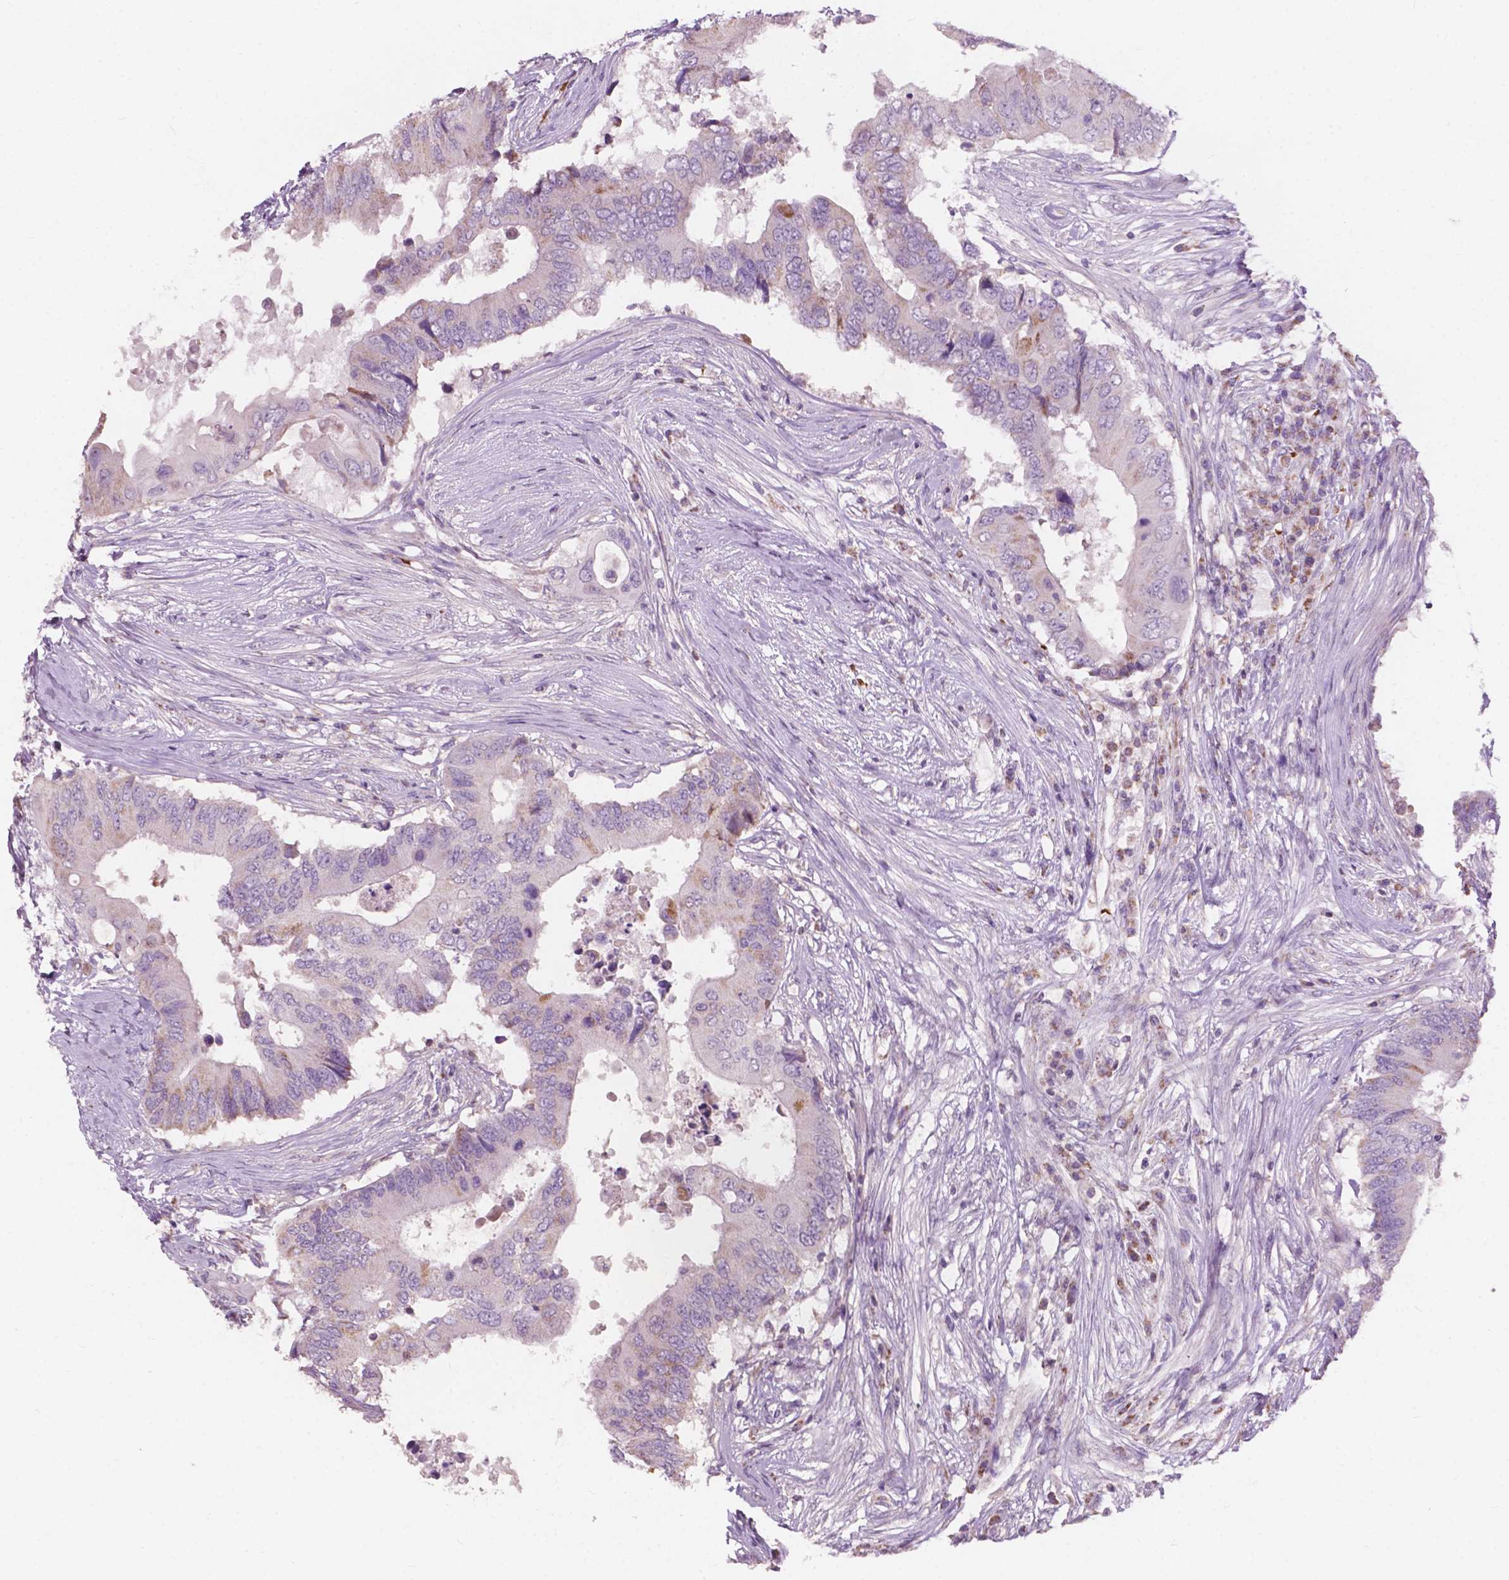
{"staining": {"intensity": "negative", "quantity": "none", "location": "none"}, "tissue": "colorectal cancer", "cell_type": "Tumor cells", "image_type": "cancer", "snomed": [{"axis": "morphology", "description": "Adenocarcinoma, NOS"}, {"axis": "topography", "description": "Colon"}], "caption": "The immunohistochemistry (IHC) histopathology image has no significant staining in tumor cells of colorectal cancer tissue.", "gene": "NDUFS1", "patient": {"sex": "male", "age": 71}}